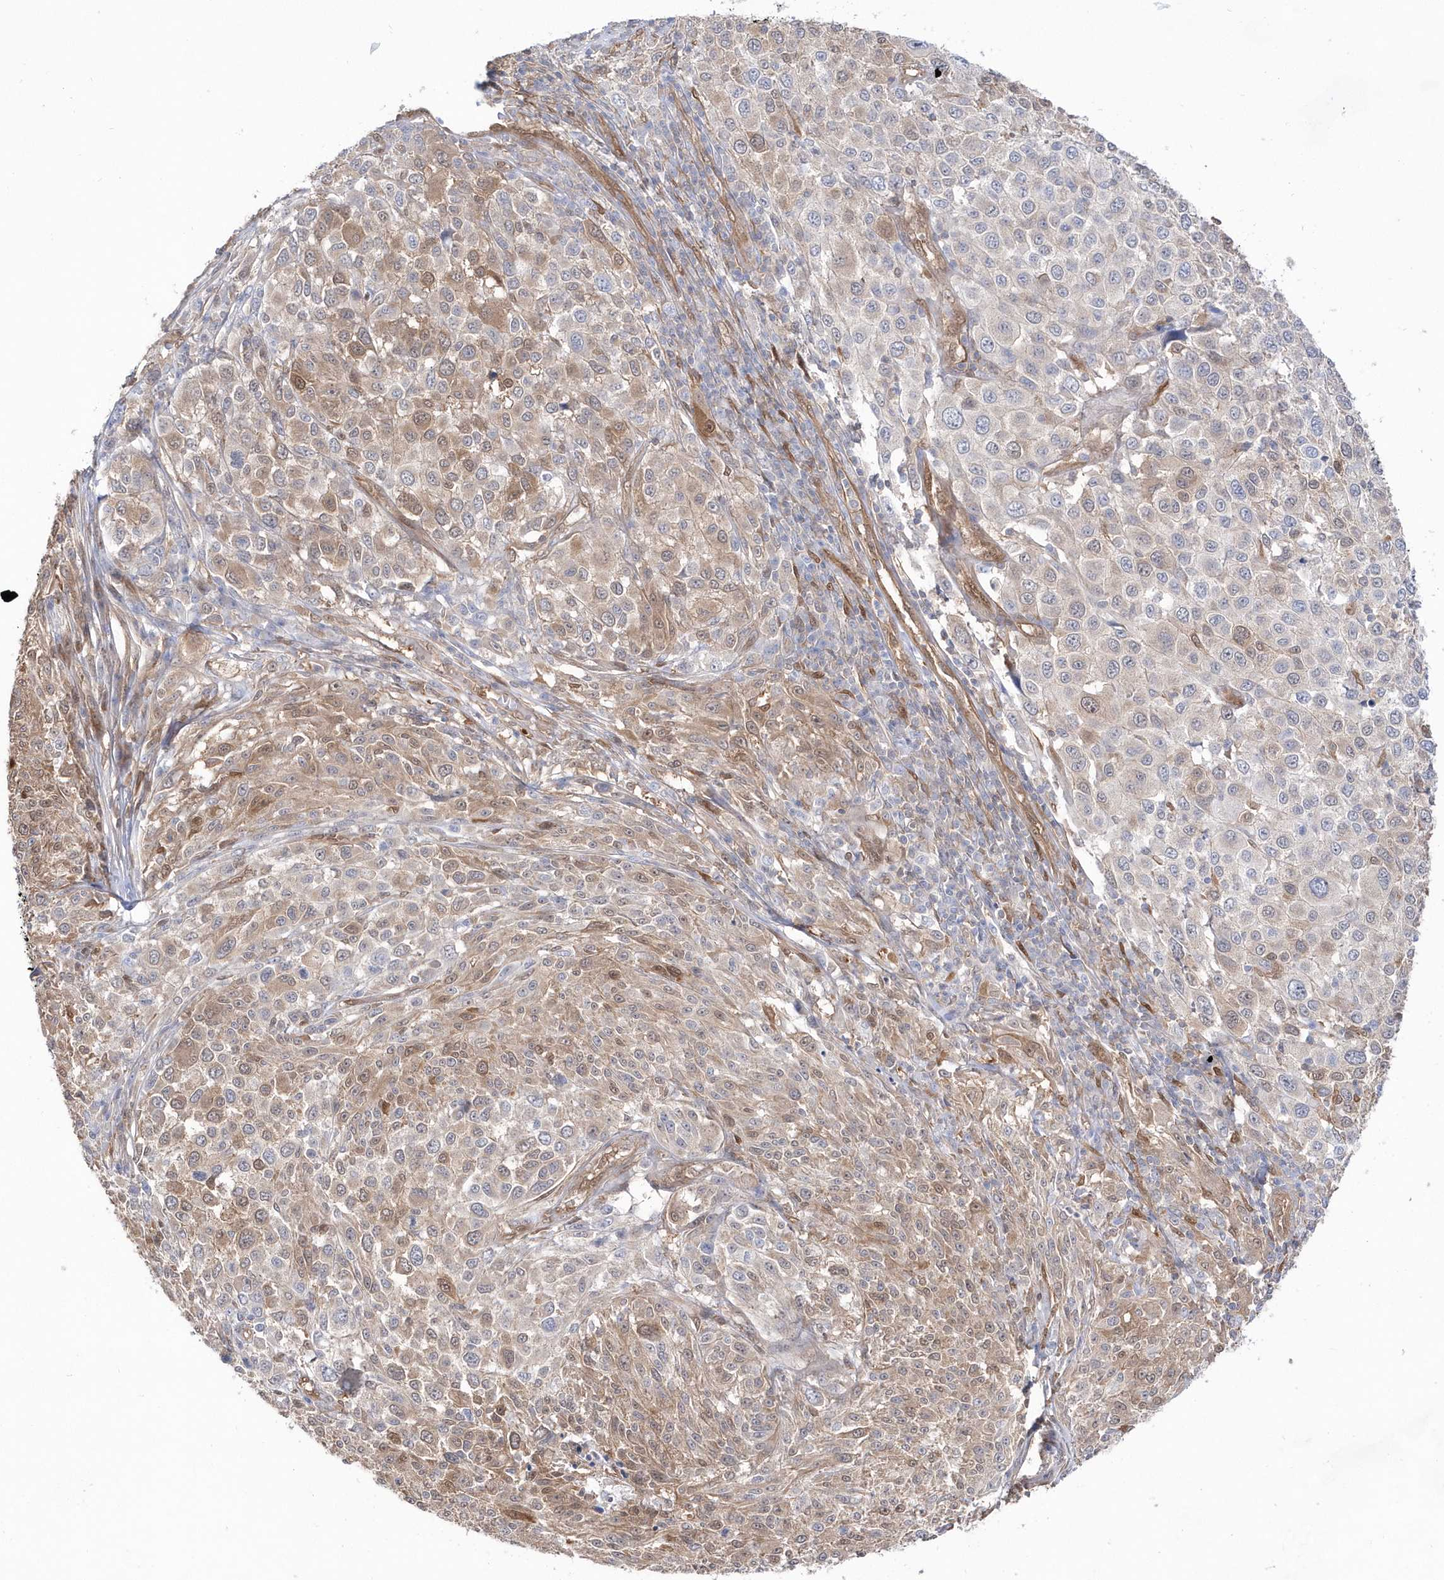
{"staining": {"intensity": "weak", "quantity": "25%-75%", "location": "cytoplasmic/membranous"}, "tissue": "melanoma", "cell_type": "Tumor cells", "image_type": "cancer", "snomed": [{"axis": "morphology", "description": "Malignant melanoma, NOS"}, {"axis": "topography", "description": "Skin of trunk"}], "caption": "A brown stain highlights weak cytoplasmic/membranous expression of a protein in human melanoma tumor cells. Nuclei are stained in blue.", "gene": "BDH2", "patient": {"sex": "male", "age": 71}}